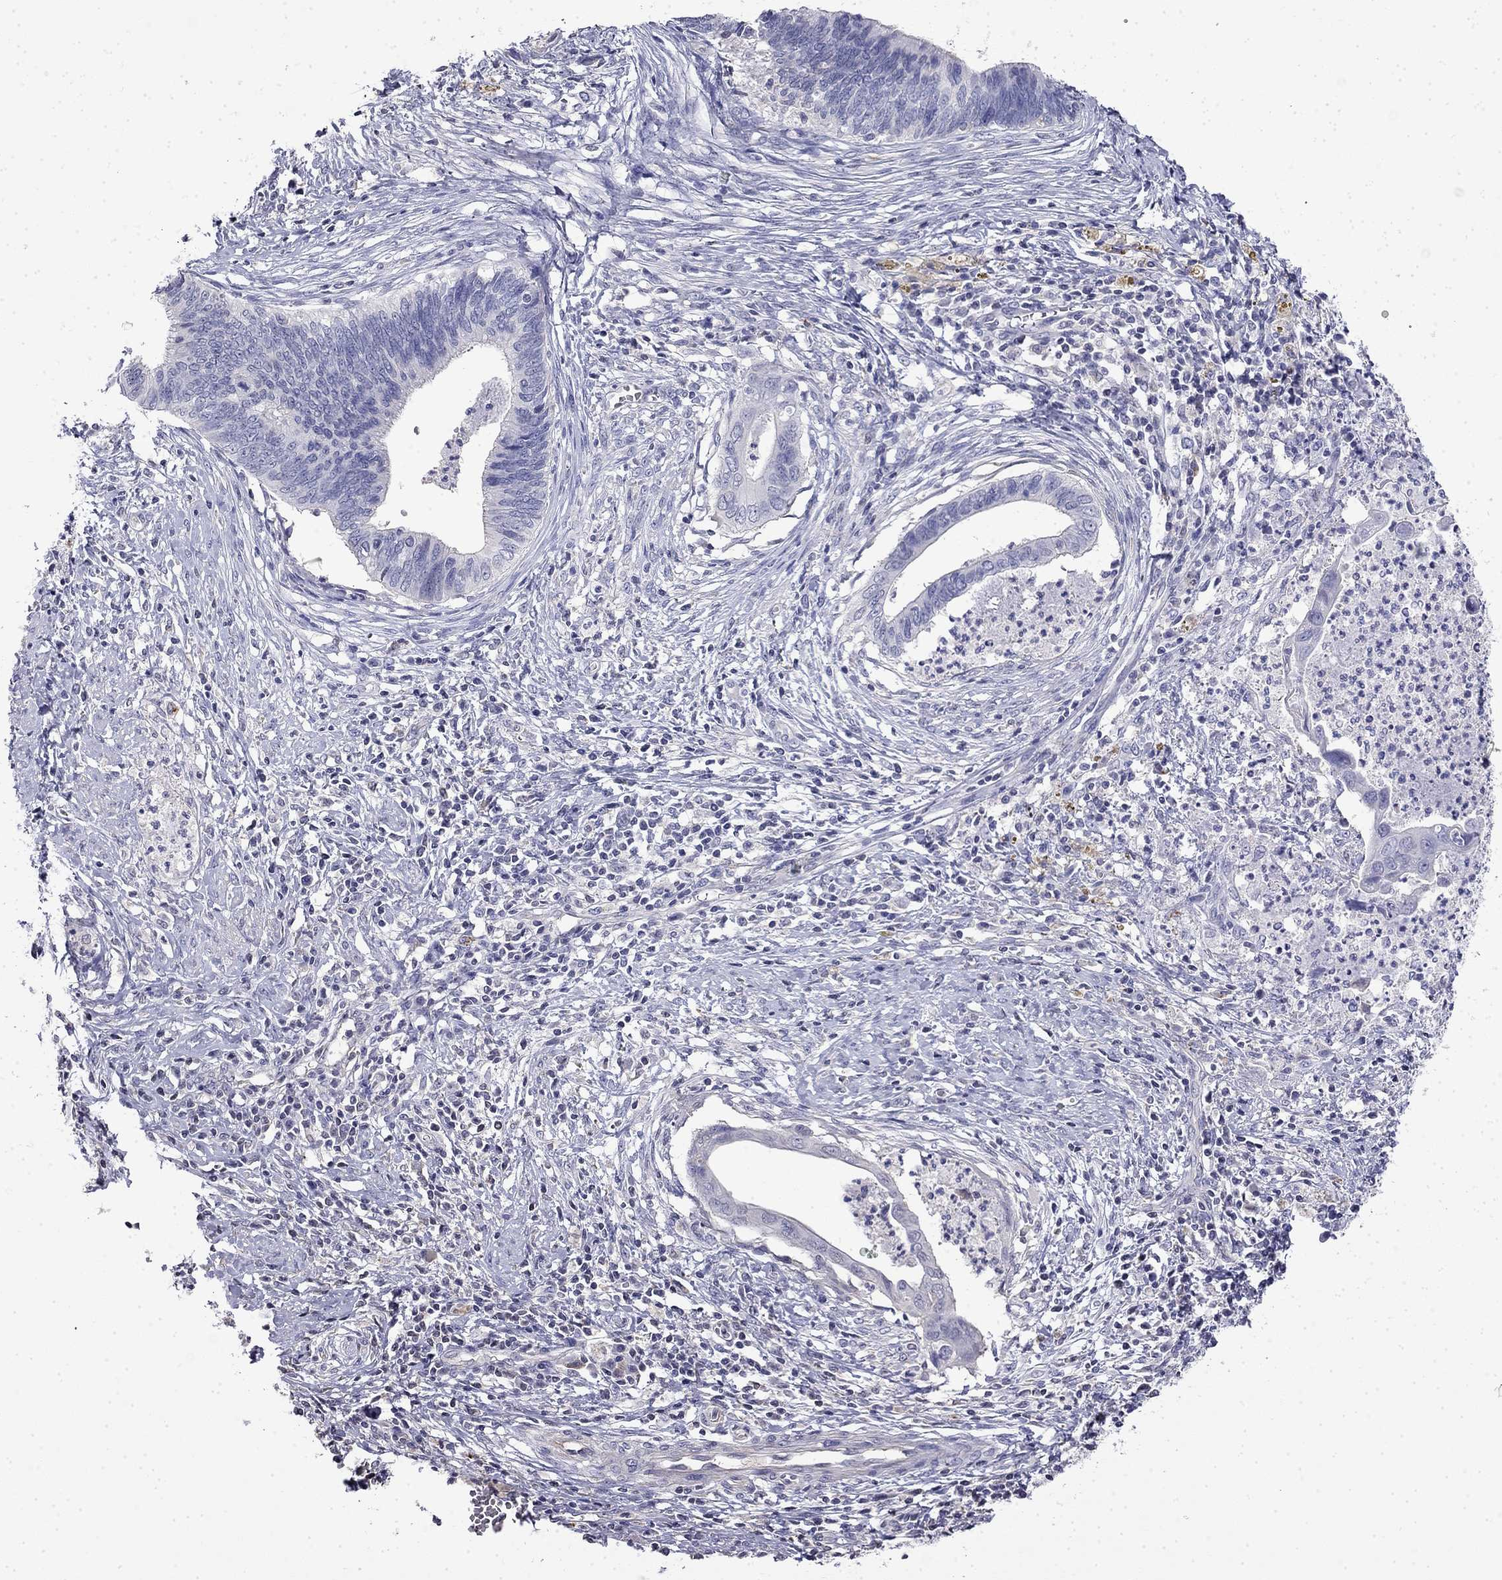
{"staining": {"intensity": "negative", "quantity": "none", "location": "none"}, "tissue": "cervical cancer", "cell_type": "Tumor cells", "image_type": "cancer", "snomed": [{"axis": "morphology", "description": "Adenocarcinoma, NOS"}, {"axis": "topography", "description": "Cervix"}], "caption": "High magnification brightfield microscopy of cervical cancer (adenocarcinoma) stained with DAB (brown) and counterstained with hematoxylin (blue): tumor cells show no significant positivity.", "gene": "GUCA1B", "patient": {"sex": "female", "age": 42}}